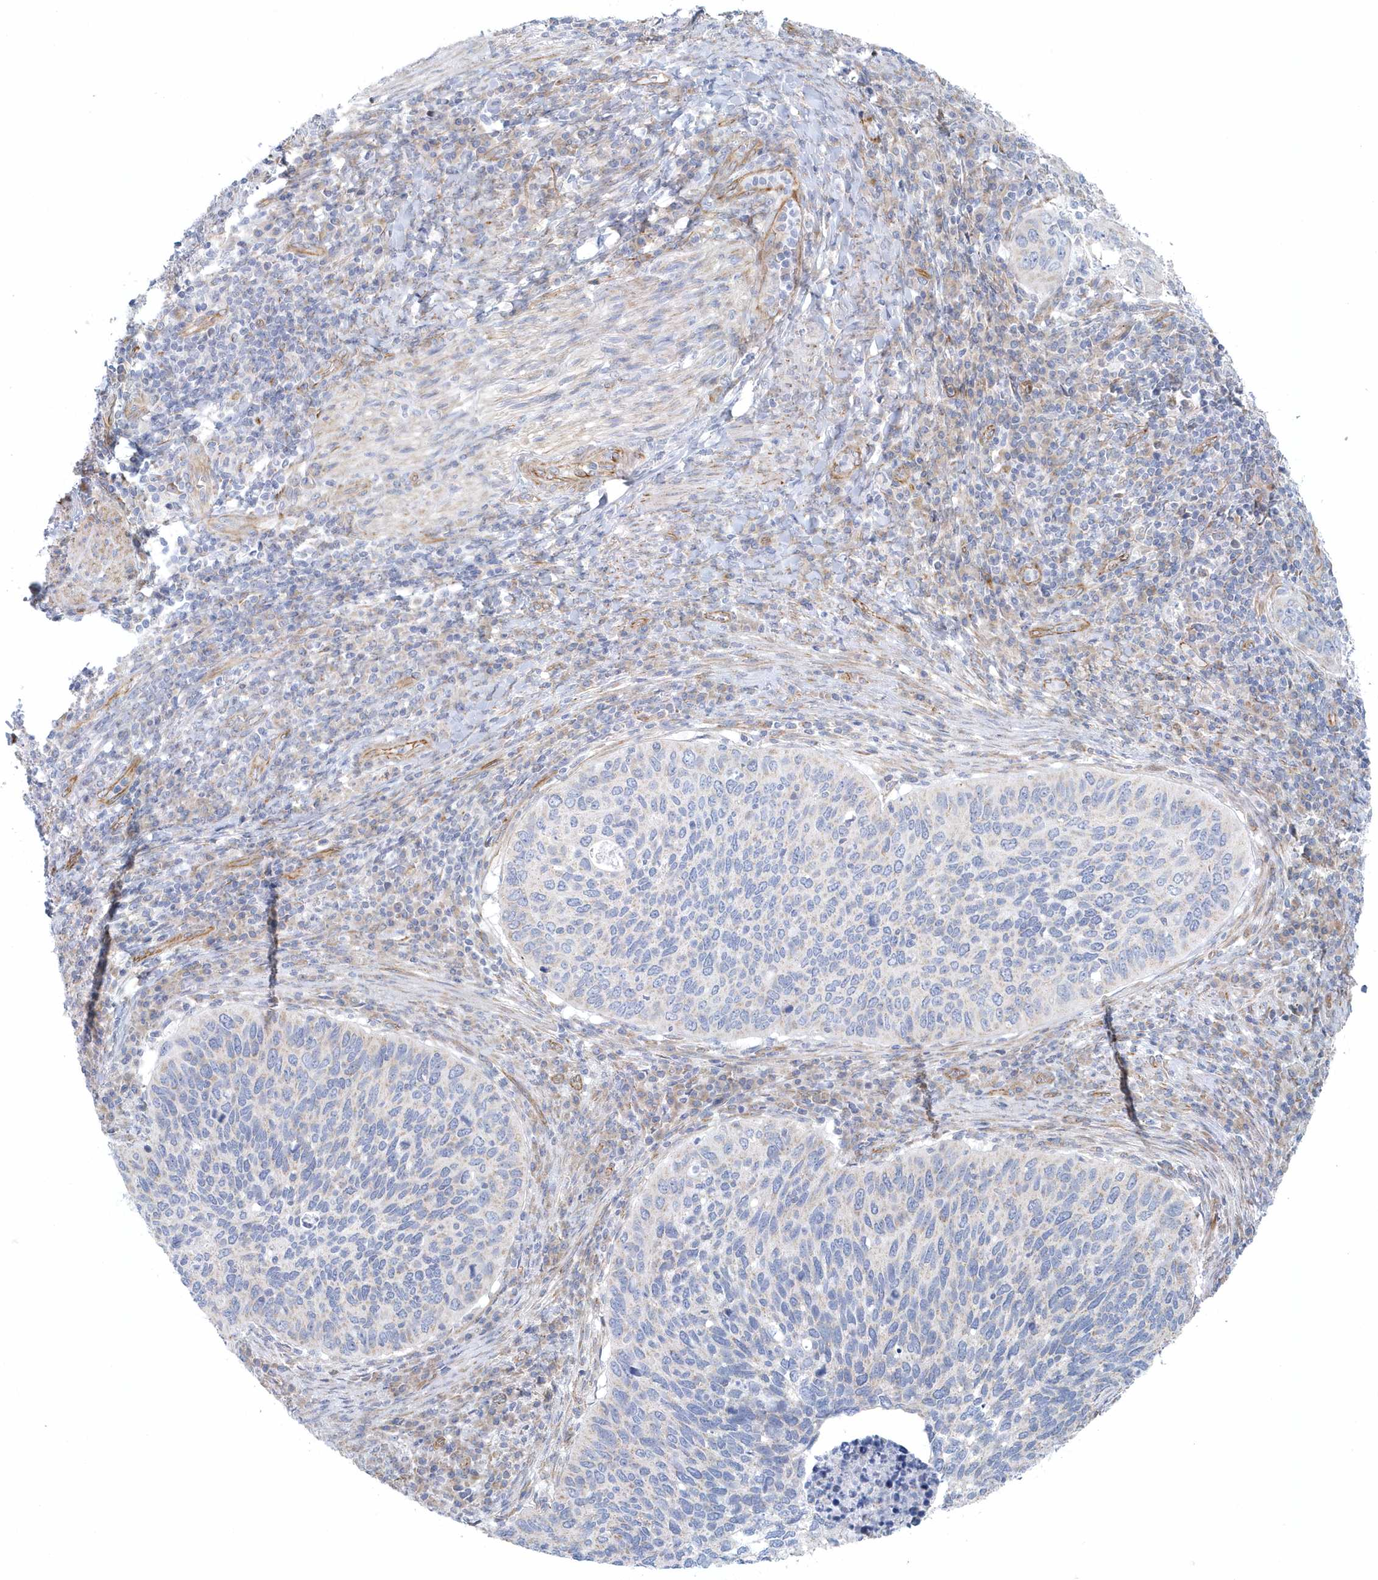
{"staining": {"intensity": "negative", "quantity": "none", "location": "none"}, "tissue": "cervical cancer", "cell_type": "Tumor cells", "image_type": "cancer", "snomed": [{"axis": "morphology", "description": "Squamous cell carcinoma, NOS"}, {"axis": "topography", "description": "Cervix"}], "caption": "Human cervical cancer (squamous cell carcinoma) stained for a protein using immunohistochemistry exhibits no positivity in tumor cells.", "gene": "GPR152", "patient": {"sex": "female", "age": 38}}